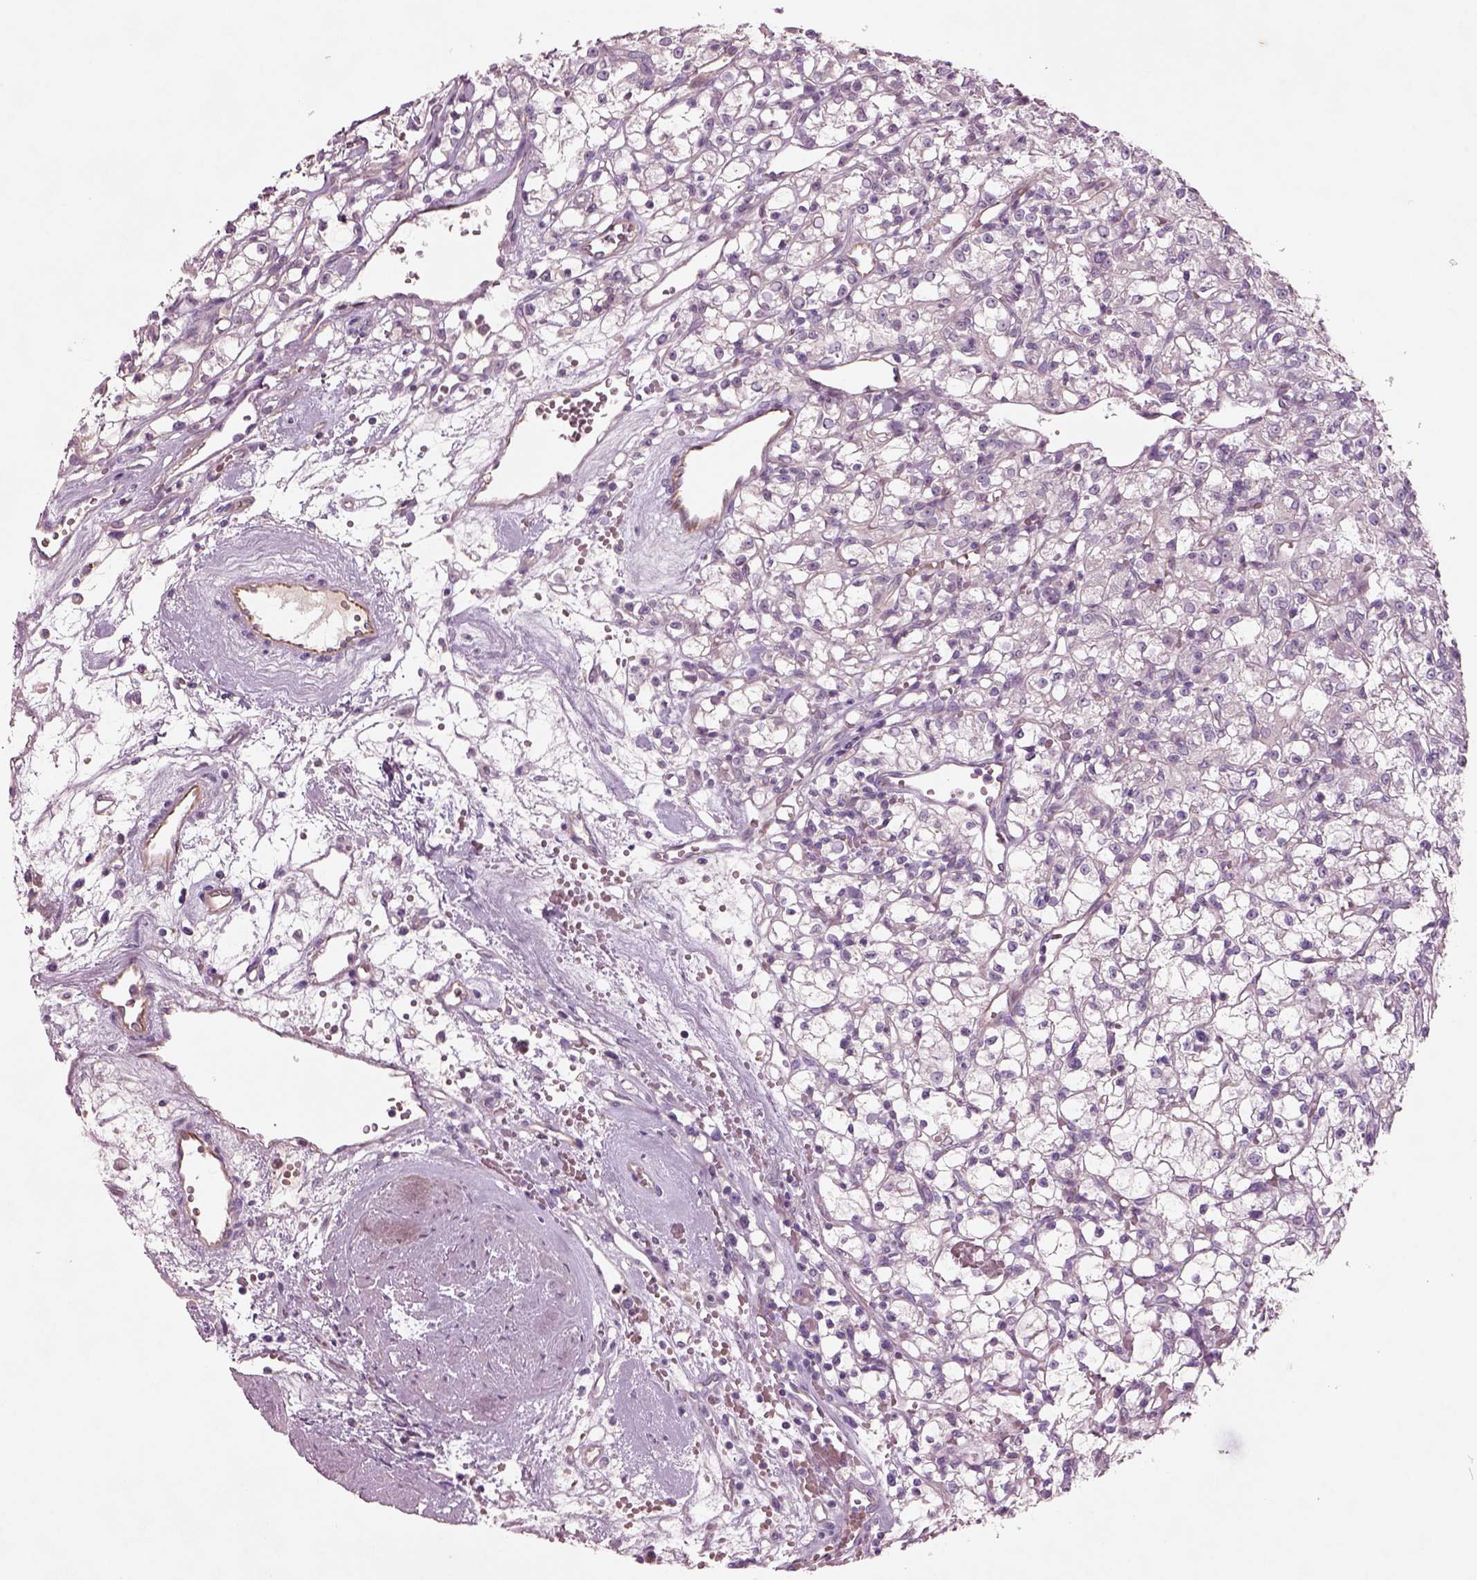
{"staining": {"intensity": "negative", "quantity": "none", "location": "none"}, "tissue": "renal cancer", "cell_type": "Tumor cells", "image_type": "cancer", "snomed": [{"axis": "morphology", "description": "Adenocarcinoma, NOS"}, {"axis": "topography", "description": "Kidney"}], "caption": "Tumor cells show no significant protein staining in adenocarcinoma (renal).", "gene": "DUOXA2", "patient": {"sex": "female", "age": 59}}